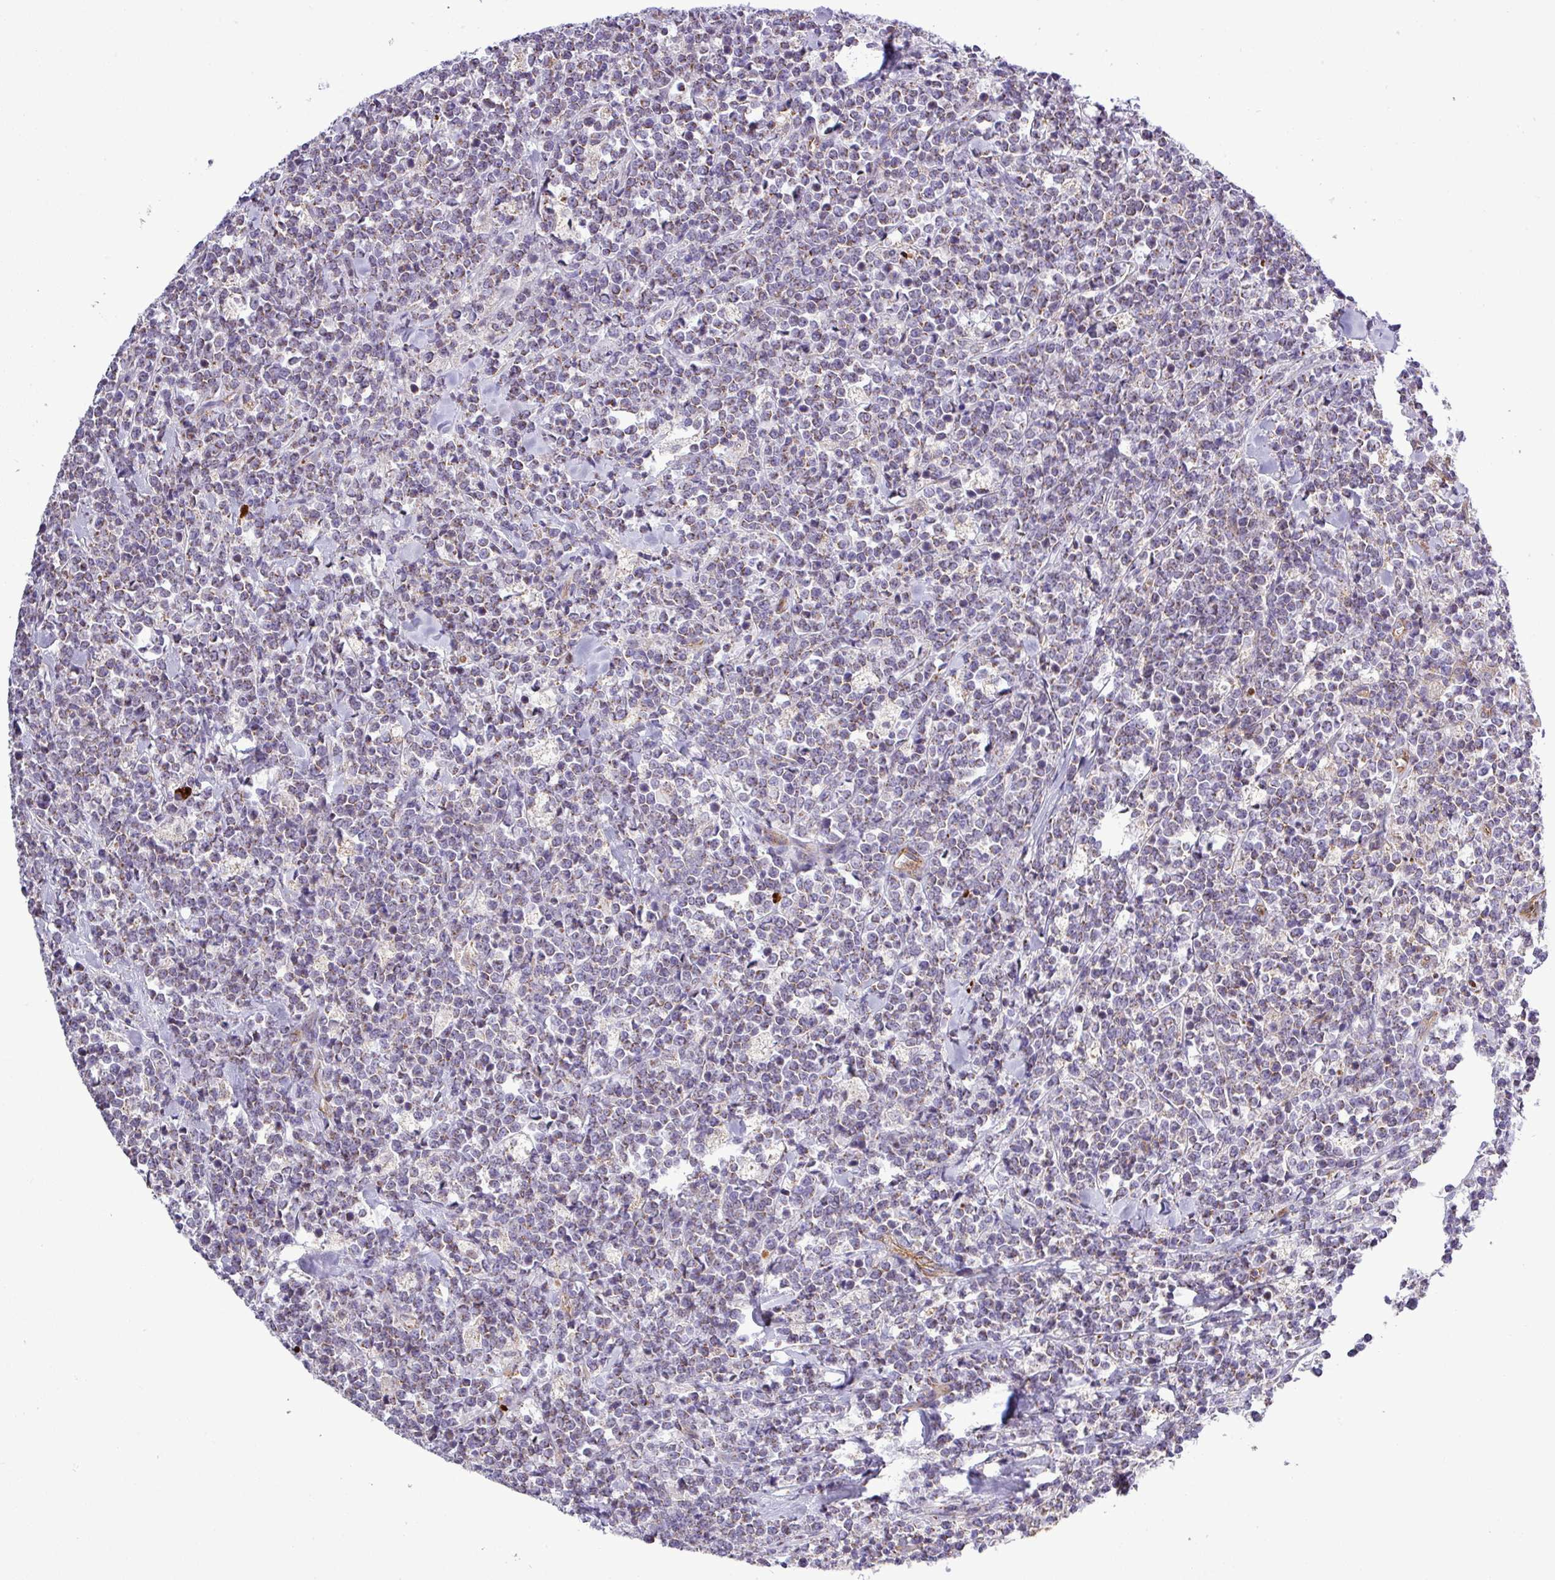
{"staining": {"intensity": "weak", "quantity": "<25%", "location": "cytoplasmic/membranous"}, "tissue": "lymphoma", "cell_type": "Tumor cells", "image_type": "cancer", "snomed": [{"axis": "morphology", "description": "Malignant lymphoma, non-Hodgkin's type, High grade"}, {"axis": "topography", "description": "Small intestine"}, {"axis": "topography", "description": "Colon"}], "caption": "An IHC image of lymphoma is shown. There is no staining in tumor cells of lymphoma.", "gene": "CWH43", "patient": {"sex": "male", "age": 8}}